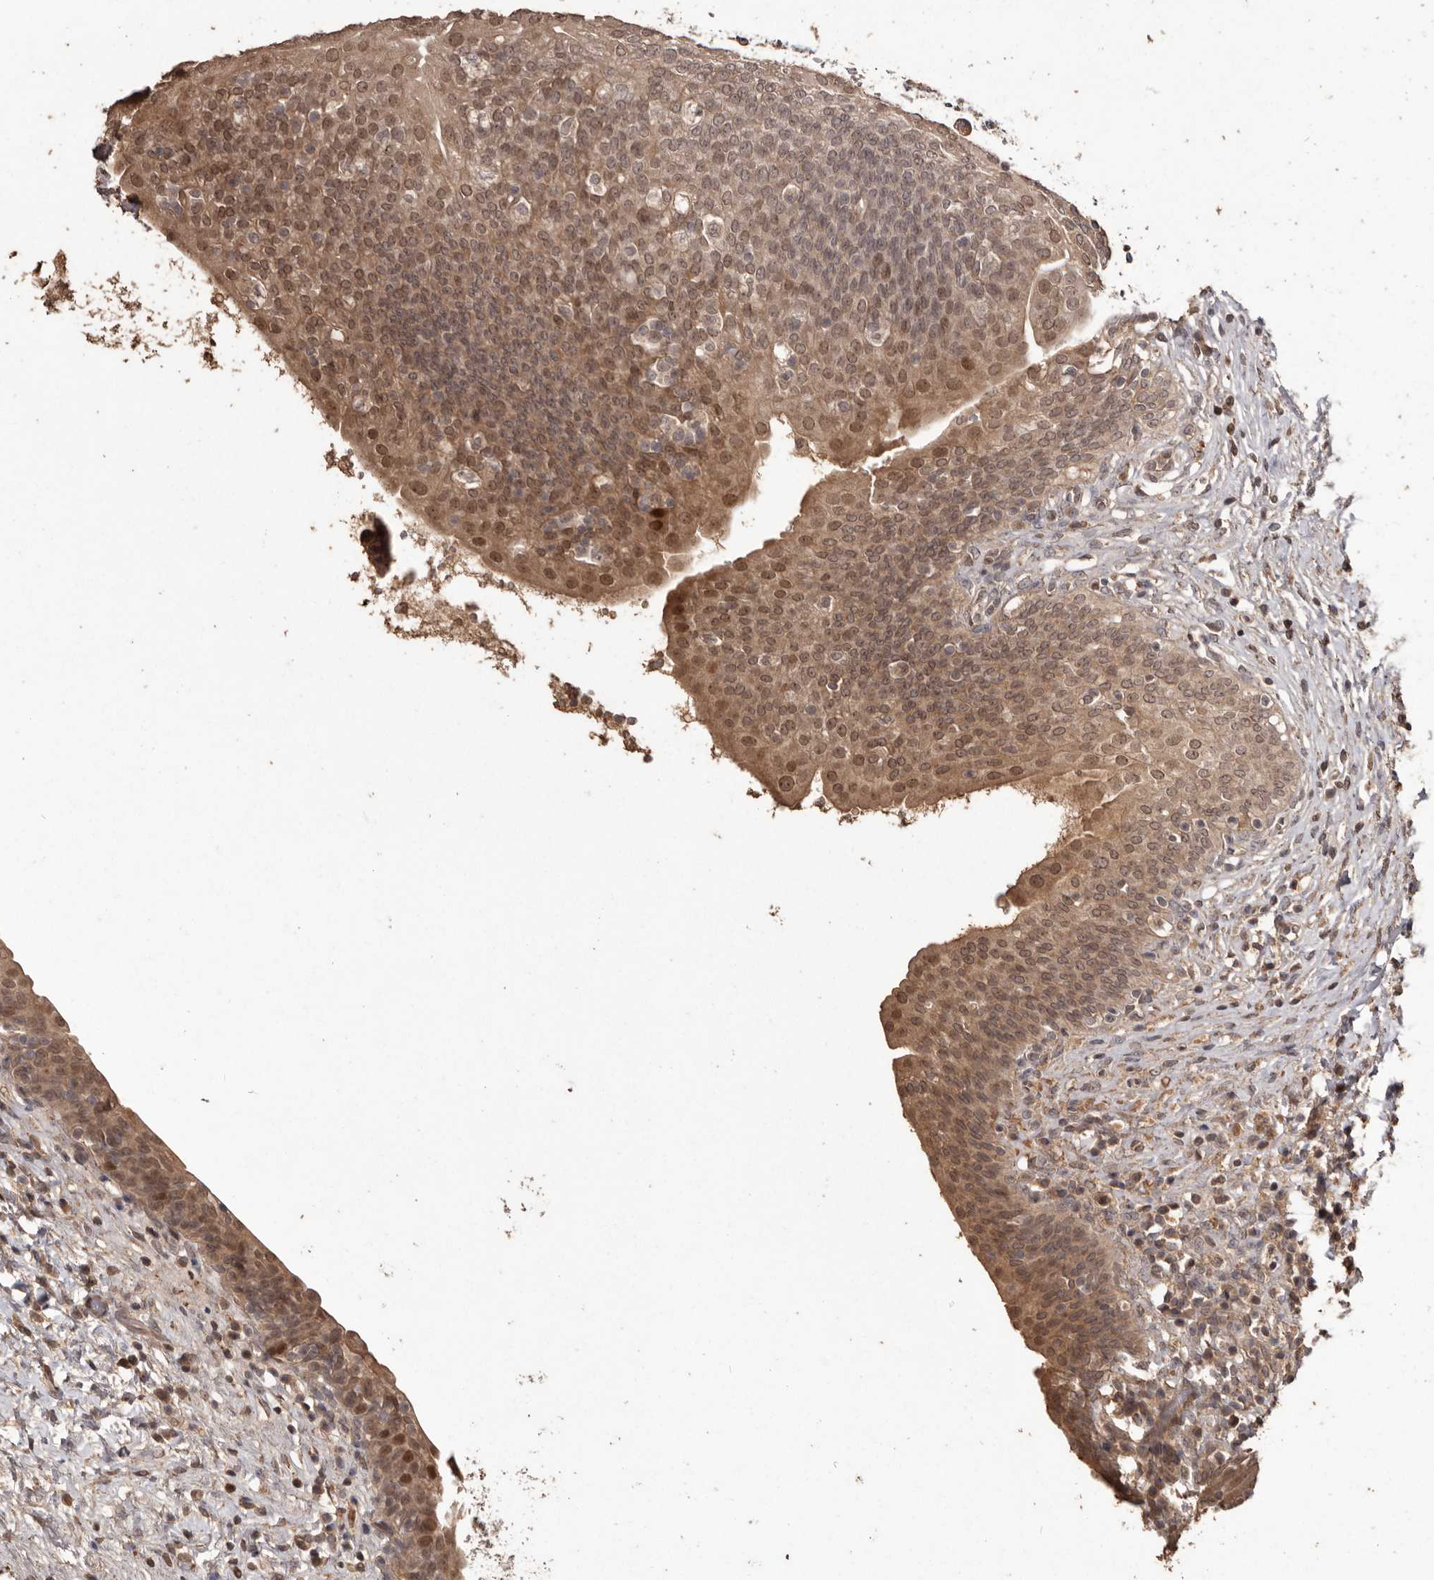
{"staining": {"intensity": "moderate", "quantity": ">75%", "location": "cytoplasmic/membranous,nuclear"}, "tissue": "urinary bladder", "cell_type": "Urothelial cells", "image_type": "normal", "snomed": [{"axis": "morphology", "description": "Normal tissue, NOS"}, {"axis": "topography", "description": "Urinary bladder"}], "caption": "The immunohistochemical stain labels moderate cytoplasmic/membranous,nuclear positivity in urothelial cells of unremarkable urinary bladder. The staining was performed using DAB, with brown indicating positive protein expression. Nuclei are stained blue with hematoxylin.", "gene": "NUP43", "patient": {"sex": "male", "age": 83}}